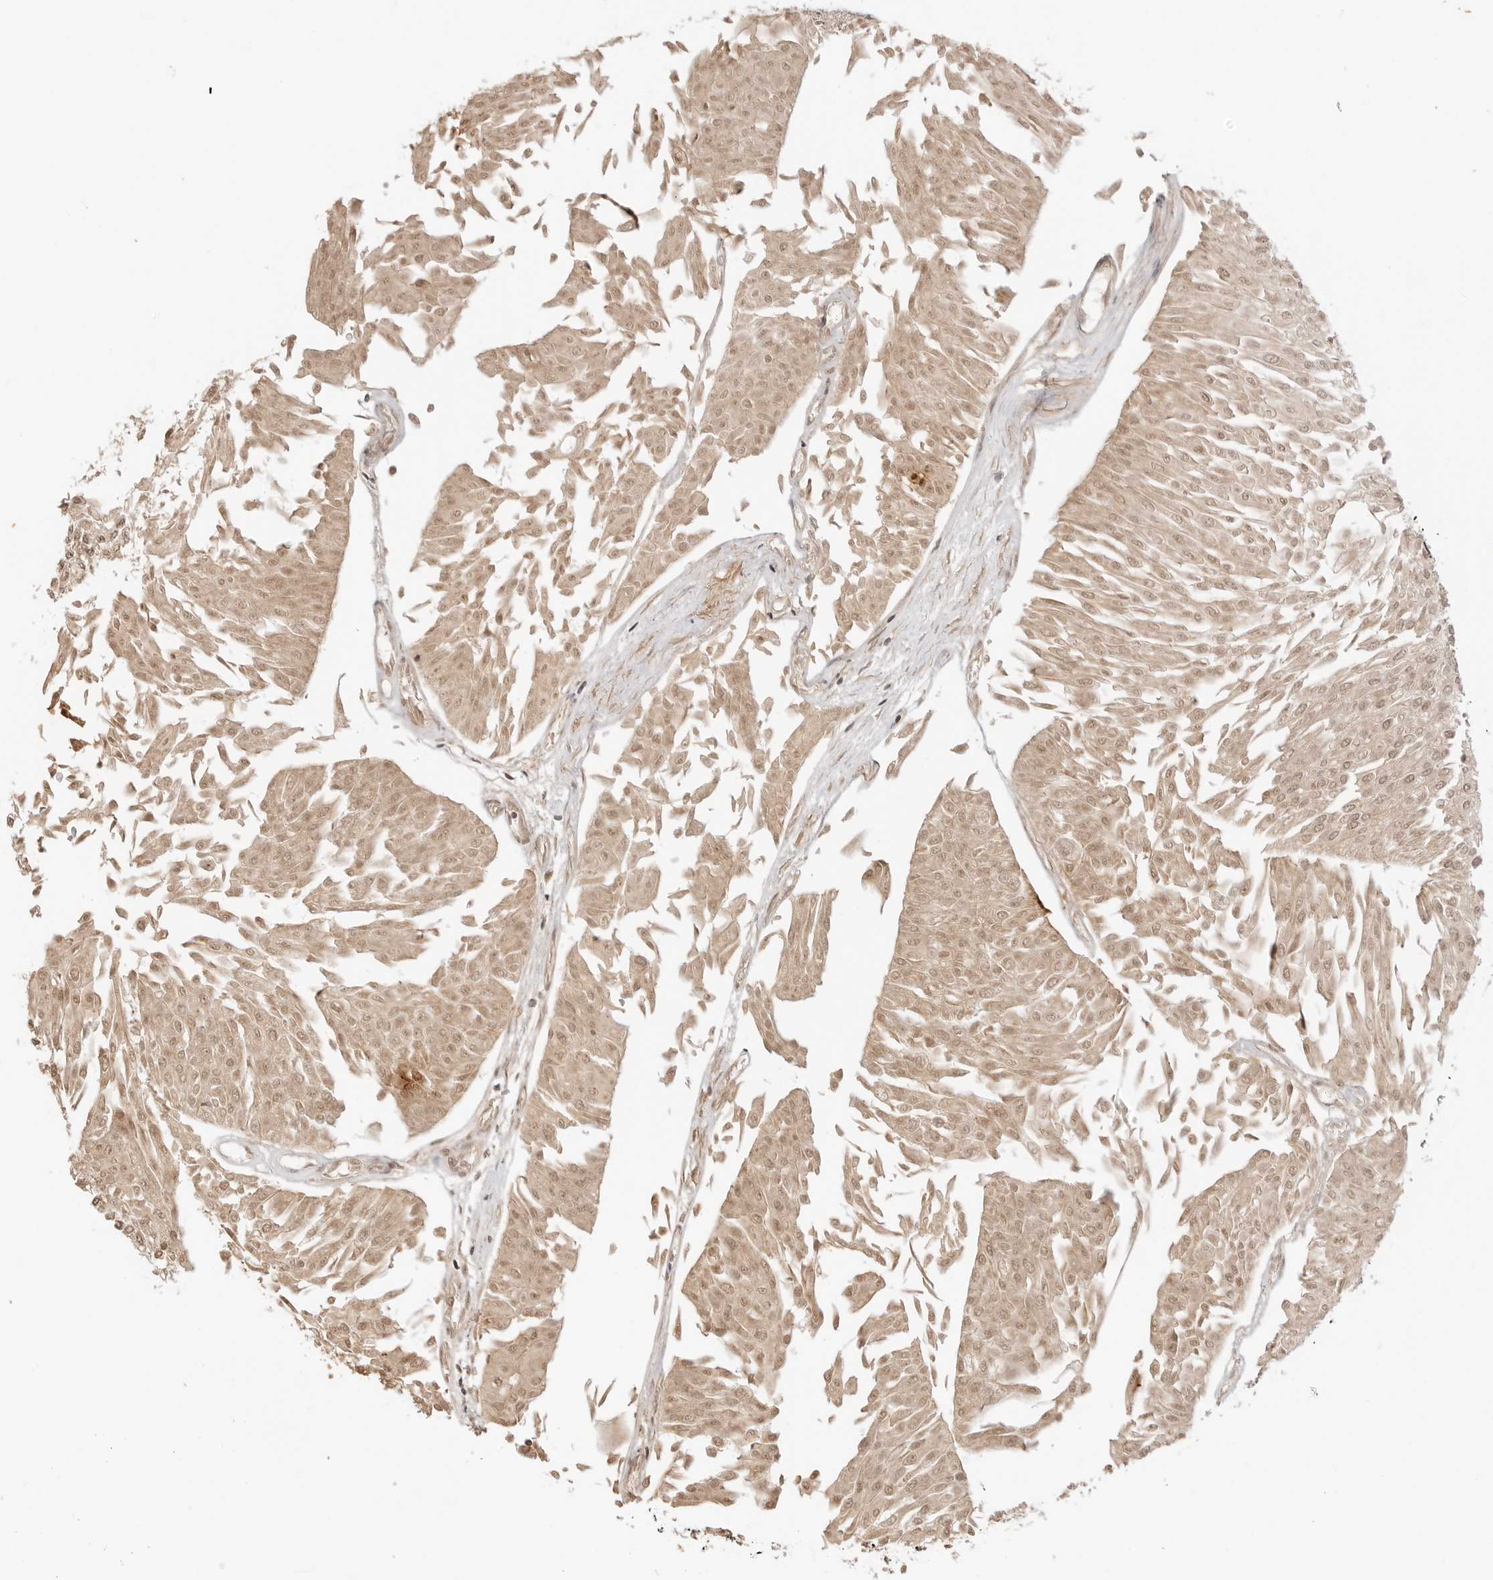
{"staining": {"intensity": "moderate", "quantity": ">75%", "location": "cytoplasmic/membranous,nuclear"}, "tissue": "urothelial cancer", "cell_type": "Tumor cells", "image_type": "cancer", "snomed": [{"axis": "morphology", "description": "Urothelial carcinoma, Low grade"}, {"axis": "topography", "description": "Urinary bladder"}], "caption": "DAB (3,3'-diaminobenzidine) immunohistochemical staining of urothelial cancer demonstrates moderate cytoplasmic/membranous and nuclear protein staining in about >75% of tumor cells.", "gene": "GPR34", "patient": {"sex": "male", "age": 67}}